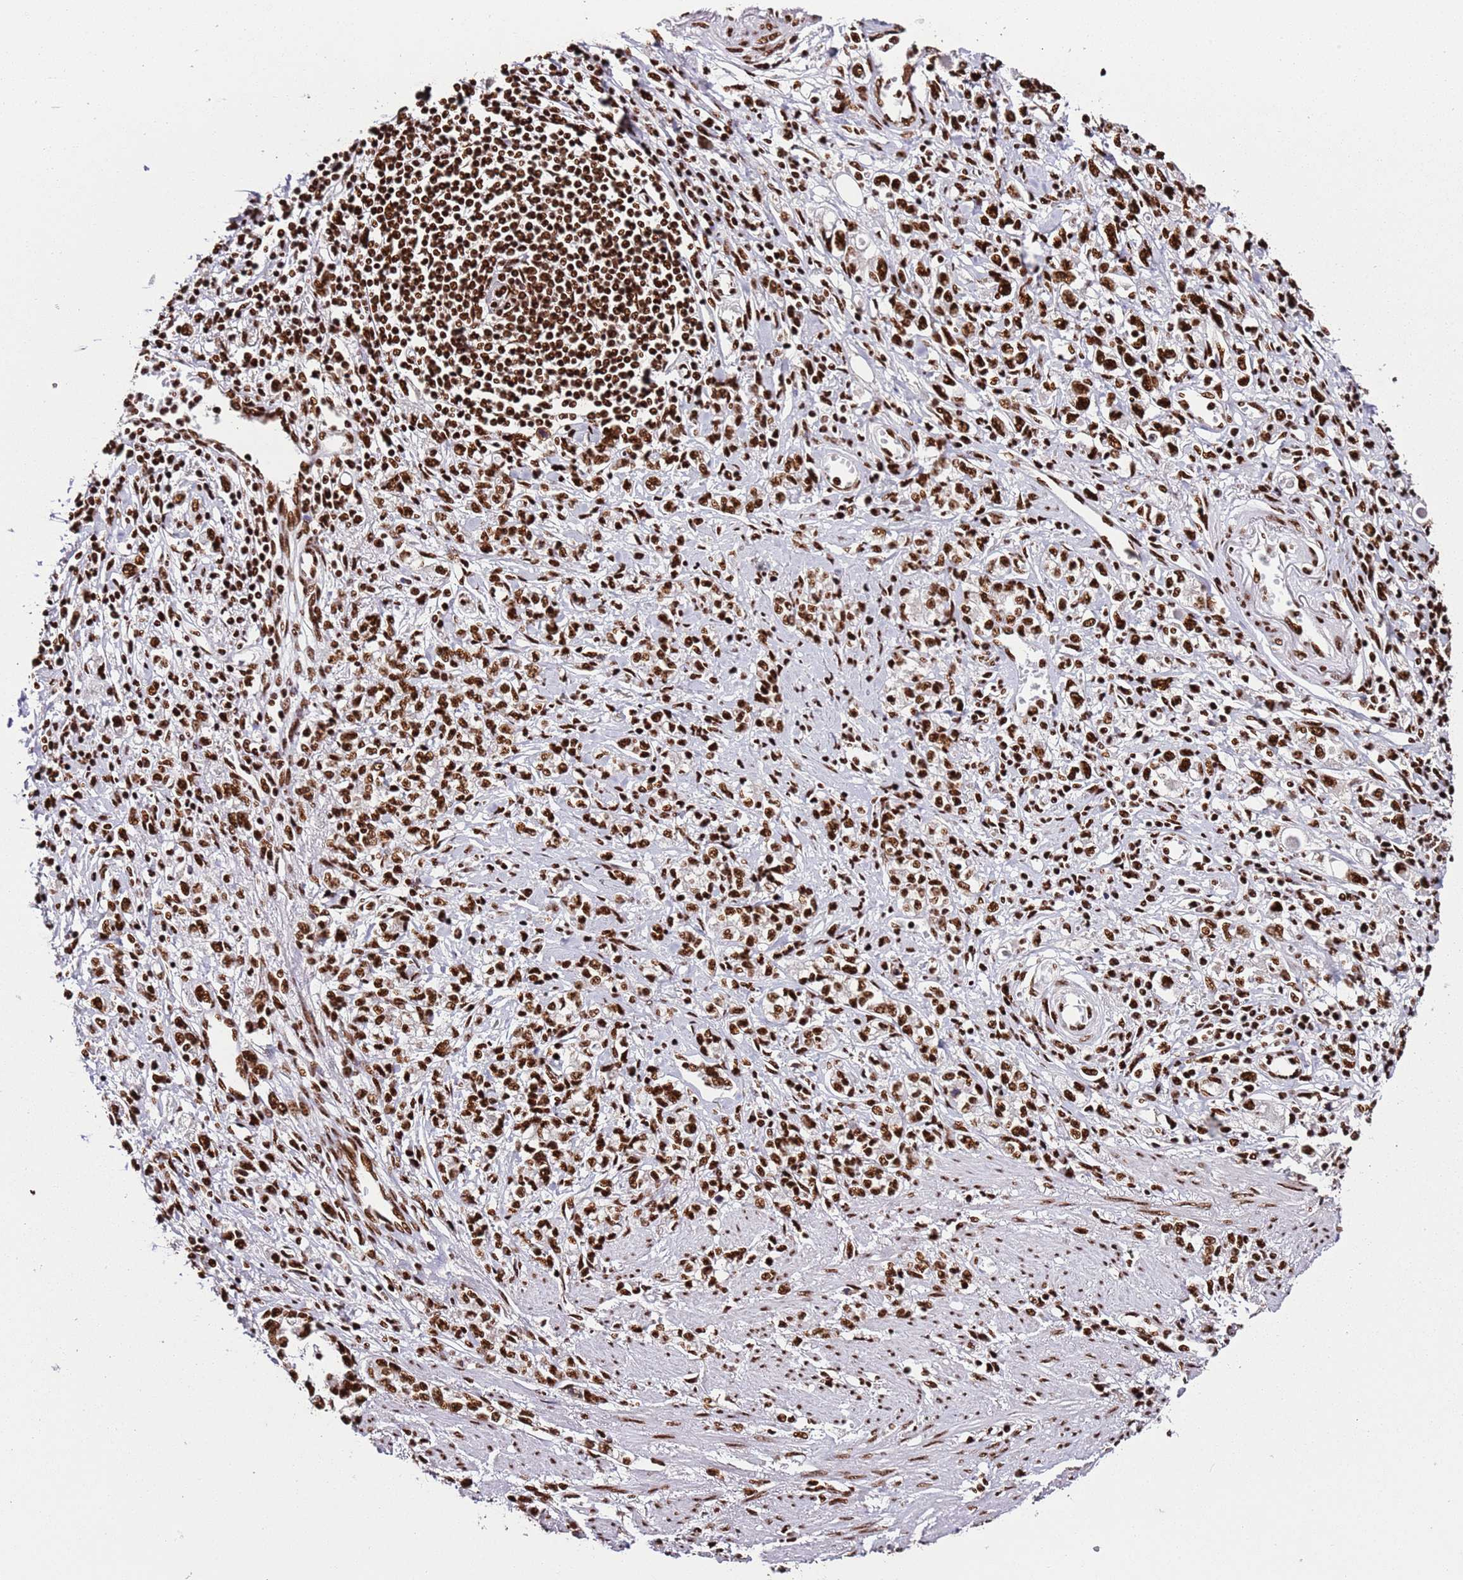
{"staining": {"intensity": "strong", "quantity": ">75%", "location": "nuclear"}, "tissue": "stomach cancer", "cell_type": "Tumor cells", "image_type": "cancer", "snomed": [{"axis": "morphology", "description": "Adenocarcinoma, NOS"}, {"axis": "topography", "description": "Stomach"}], "caption": "Strong nuclear positivity is seen in about >75% of tumor cells in stomach cancer (adenocarcinoma). (DAB (3,3'-diaminobenzidine) IHC with brightfield microscopy, high magnification).", "gene": "C6orf226", "patient": {"sex": "female", "age": 76}}